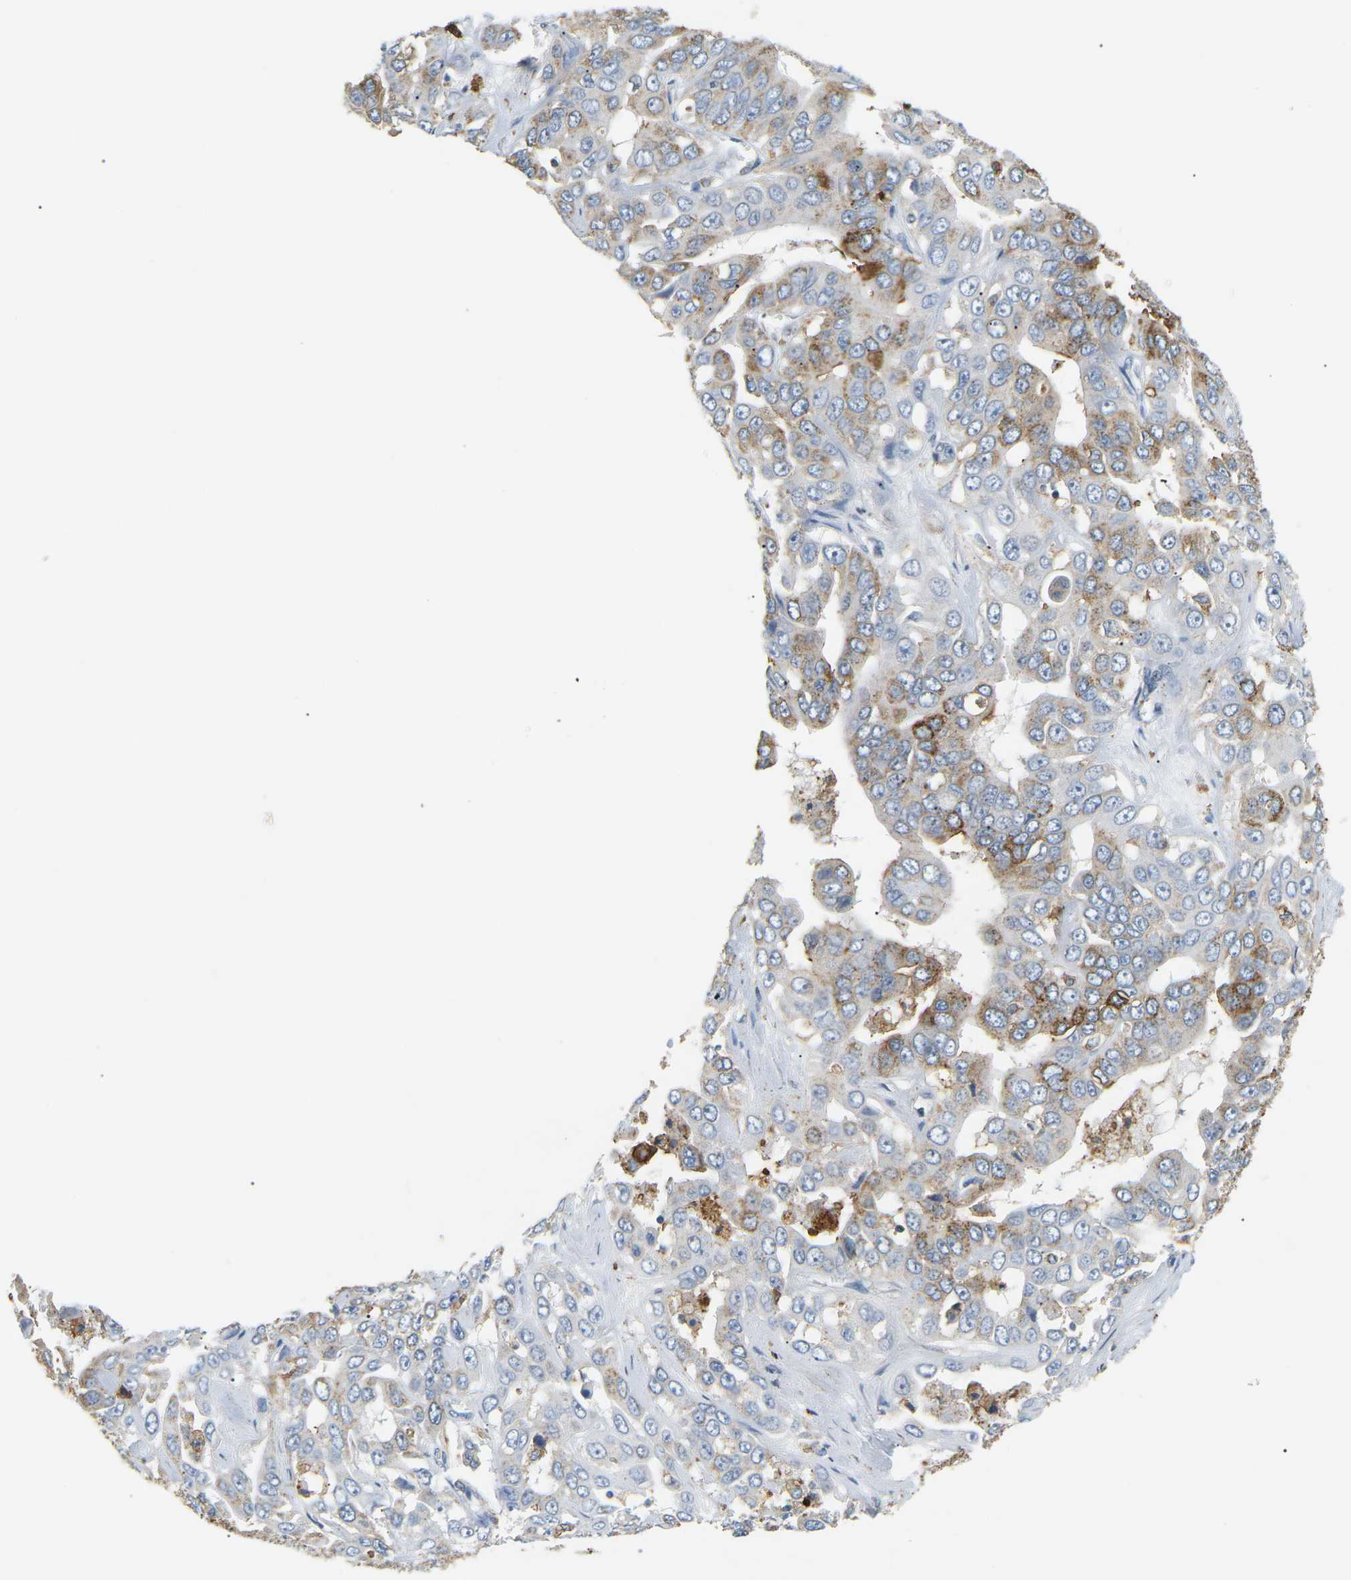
{"staining": {"intensity": "moderate", "quantity": "25%-75%", "location": "cytoplasmic/membranous"}, "tissue": "liver cancer", "cell_type": "Tumor cells", "image_type": "cancer", "snomed": [{"axis": "morphology", "description": "Cholangiocarcinoma"}, {"axis": "topography", "description": "Liver"}], "caption": "Immunohistochemical staining of liver cholangiocarcinoma shows medium levels of moderate cytoplasmic/membranous staining in approximately 25%-75% of tumor cells.", "gene": "ADM", "patient": {"sex": "female", "age": 52}}